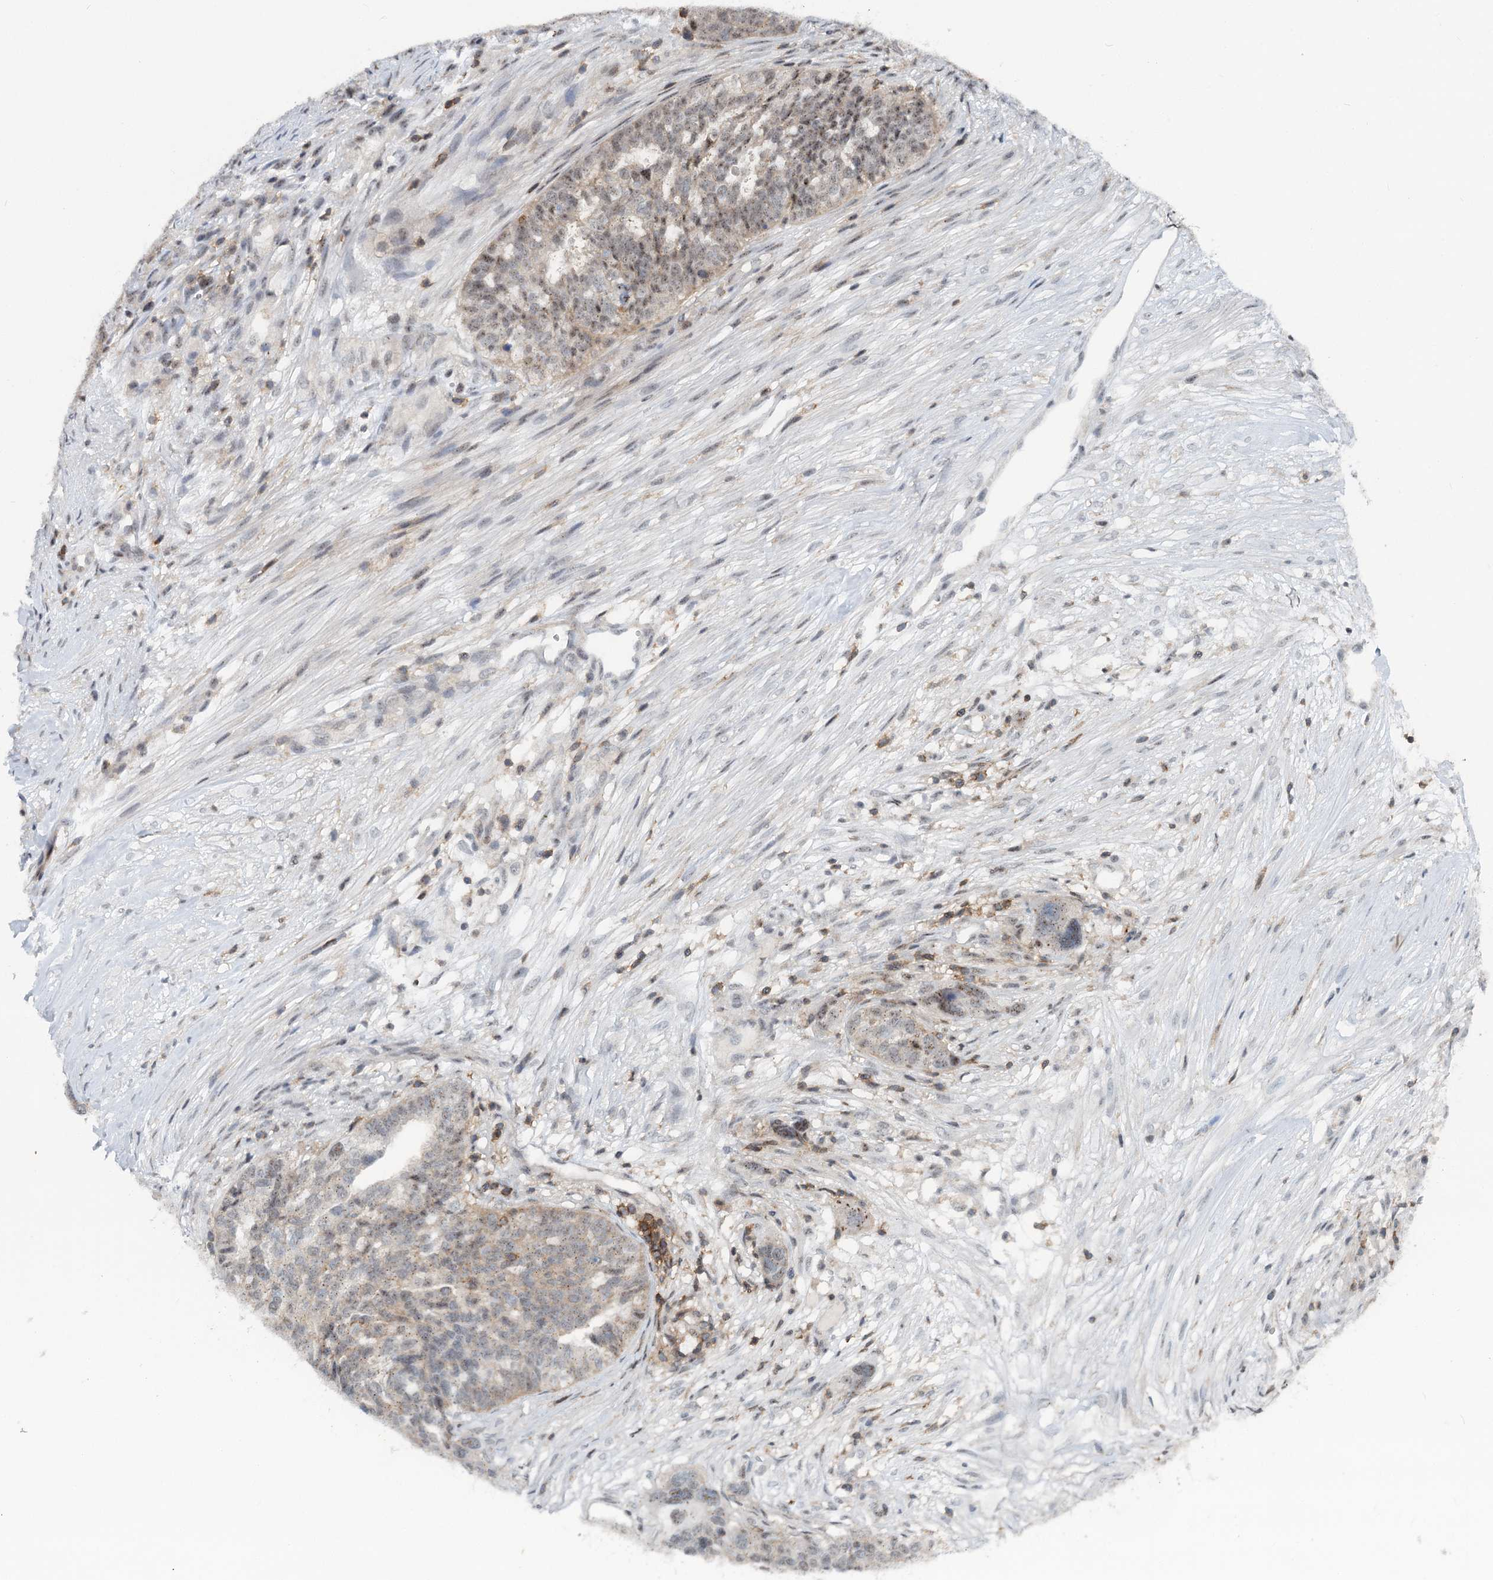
{"staining": {"intensity": "weak", "quantity": "25%-75%", "location": "nuclear"}, "tissue": "ovarian cancer", "cell_type": "Tumor cells", "image_type": "cancer", "snomed": [{"axis": "morphology", "description": "Cystadenocarcinoma, serous, NOS"}, {"axis": "topography", "description": "Ovary"}], "caption": "Immunohistochemistry (DAB) staining of ovarian cancer (serous cystadenocarcinoma) exhibits weak nuclear protein expression in about 25%-75% of tumor cells.", "gene": "CDC42SE2", "patient": {"sex": "female", "age": 59}}